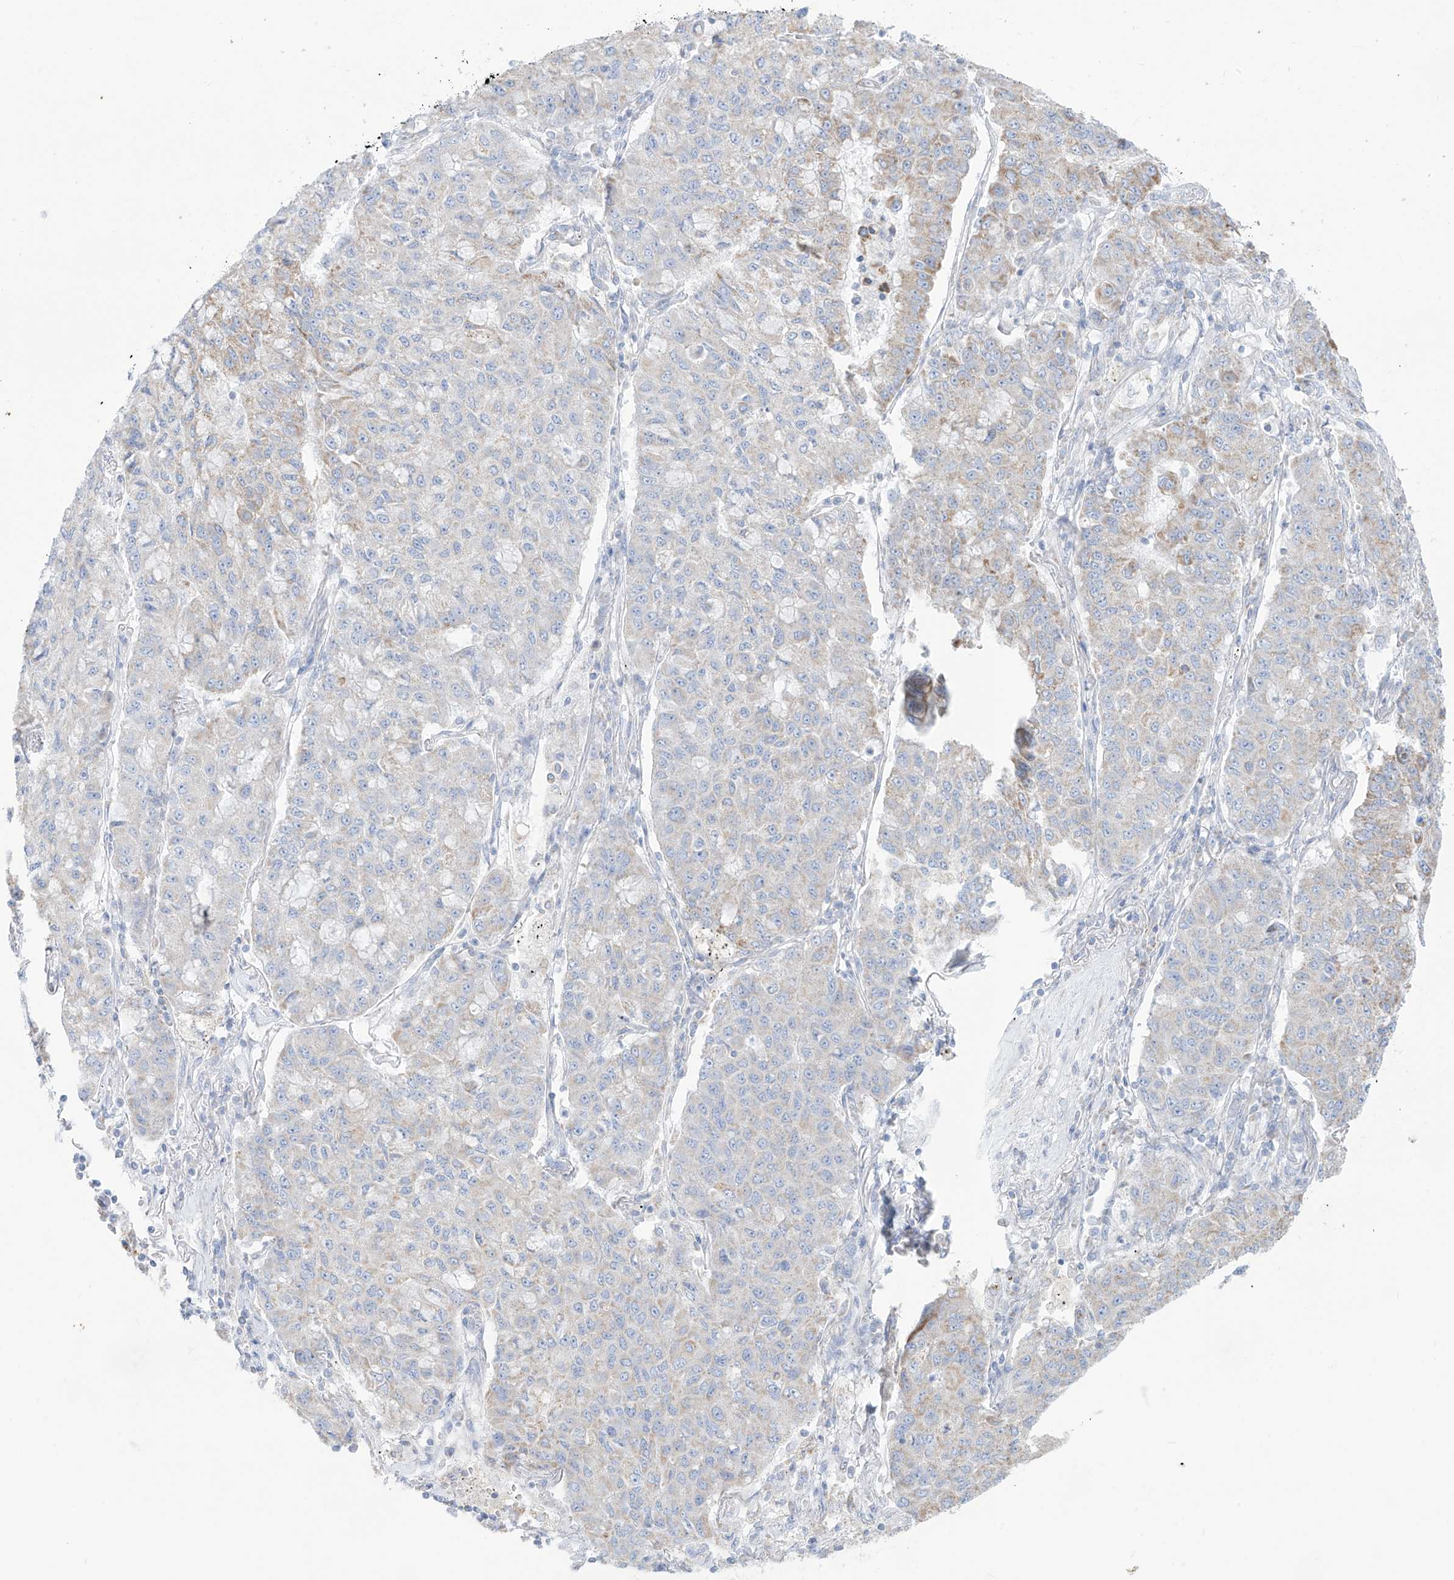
{"staining": {"intensity": "weak", "quantity": "<25%", "location": "cytoplasmic/membranous"}, "tissue": "lung cancer", "cell_type": "Tumor cells", "image_type": "cancer", "snomed": [{"axis": "morphology", "description": "Squamous cell carcinoma, NOS"}, {"axis": "topography", "description": "Lung"}], "caption": "Lung cancer (squamous cell carcinoma) was stained to show a protein in brown. There is no significant staining in tumor cells.", "gene": "SLC26A3", "patient": {"sex": "male", "age": 74}}